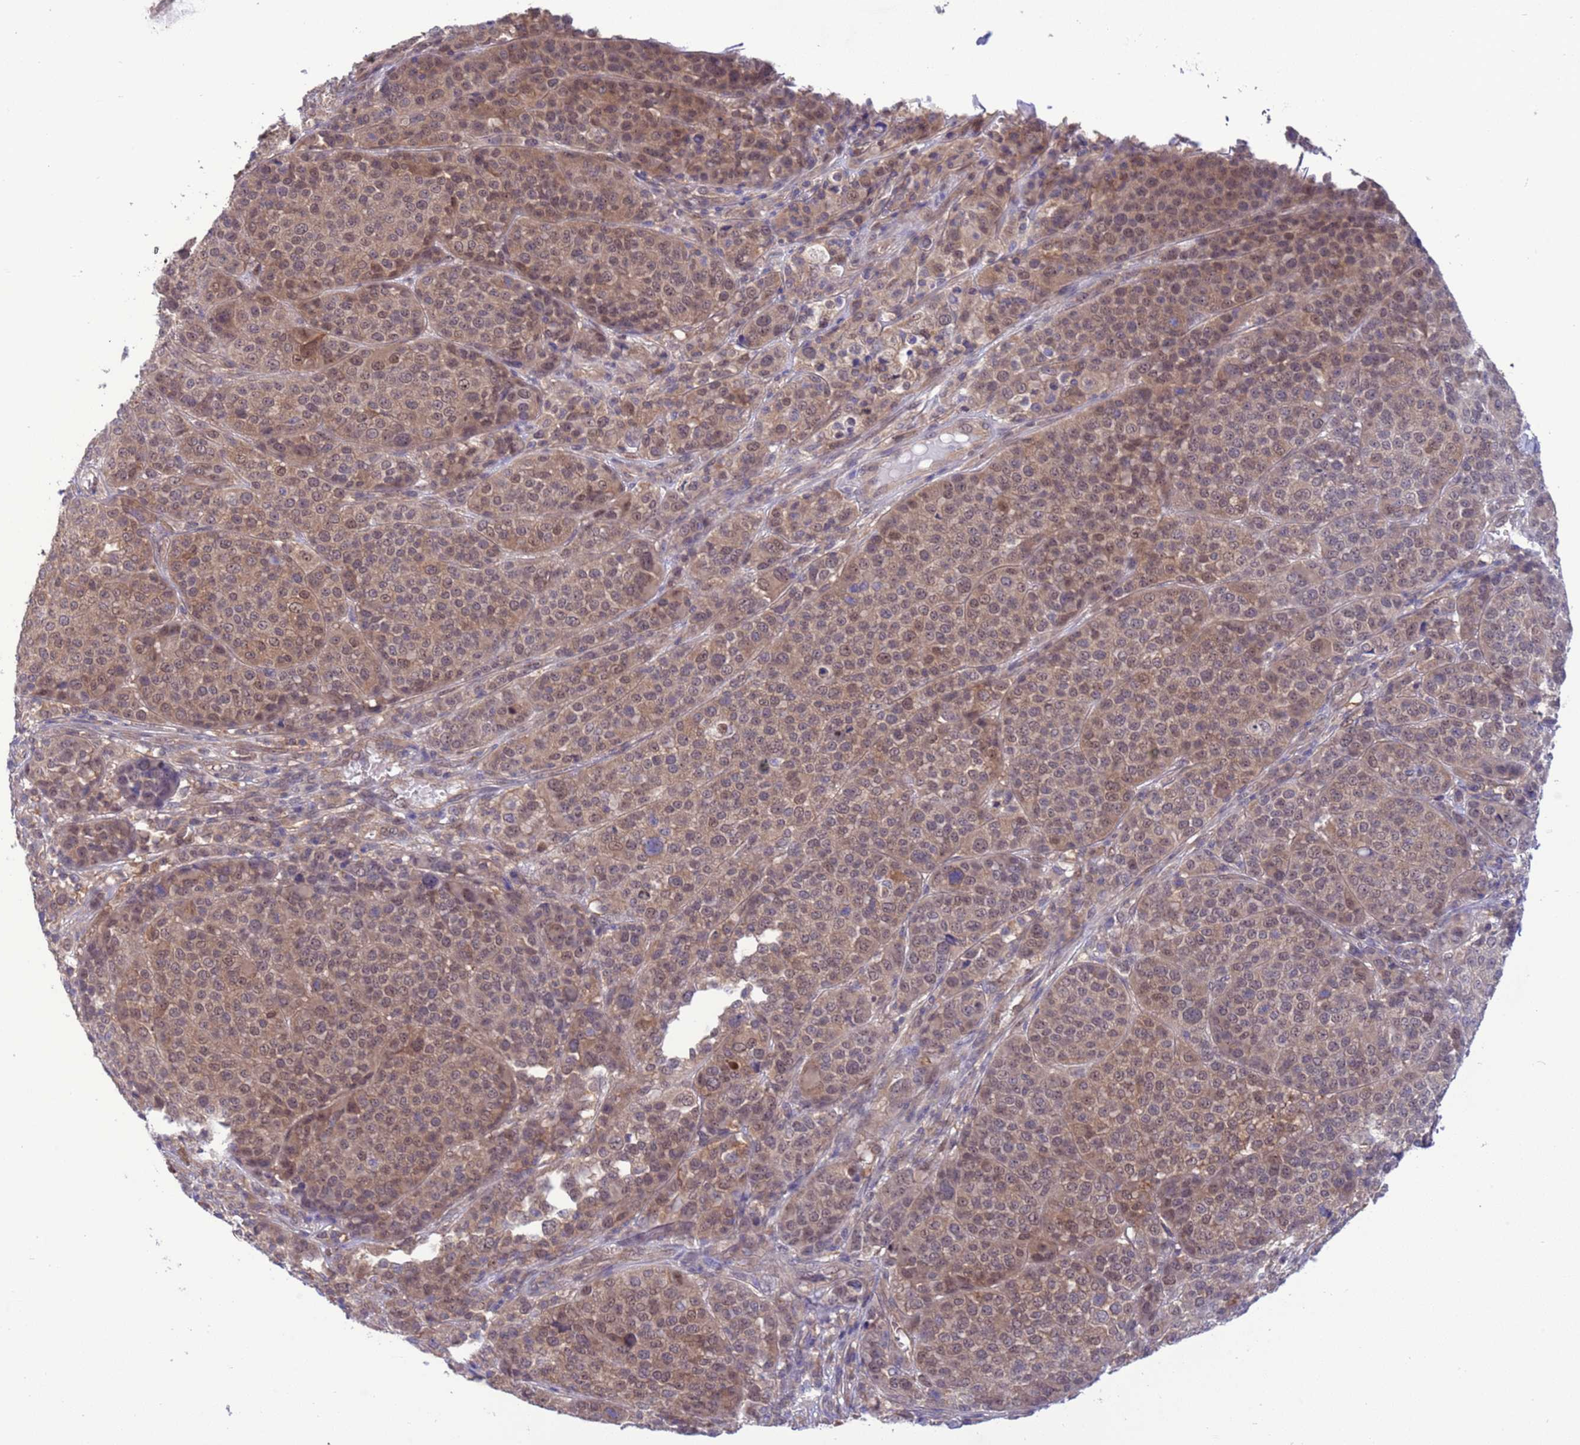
{"staining": {"intensity": "moderate", "quantity": "25%-75%", "location": "cytoplasmic/membranous,nuclear"}, "tissue": "melanoma", "cell_type": "Tumor cells", "image_type": "cancer", "snomed": [{"axis": "morphology", "description": "Malignant melanoma, Metastatic site"}, {"axis": "topography", "description": "Lymph node"}], "caption": "Tumor cells reveal medium levels of moderate cytoplasmic/membranous and nuclear expression in approximately 25%-75% of cells in human malignant melanoma (metastatic site). The staining was performed using DAB, with brown indicating positive protein expression. Nuclei are stained blue with hematoxylin.", "gene": "ZNF461", "patient": {"sex": "male", "age": 44}}